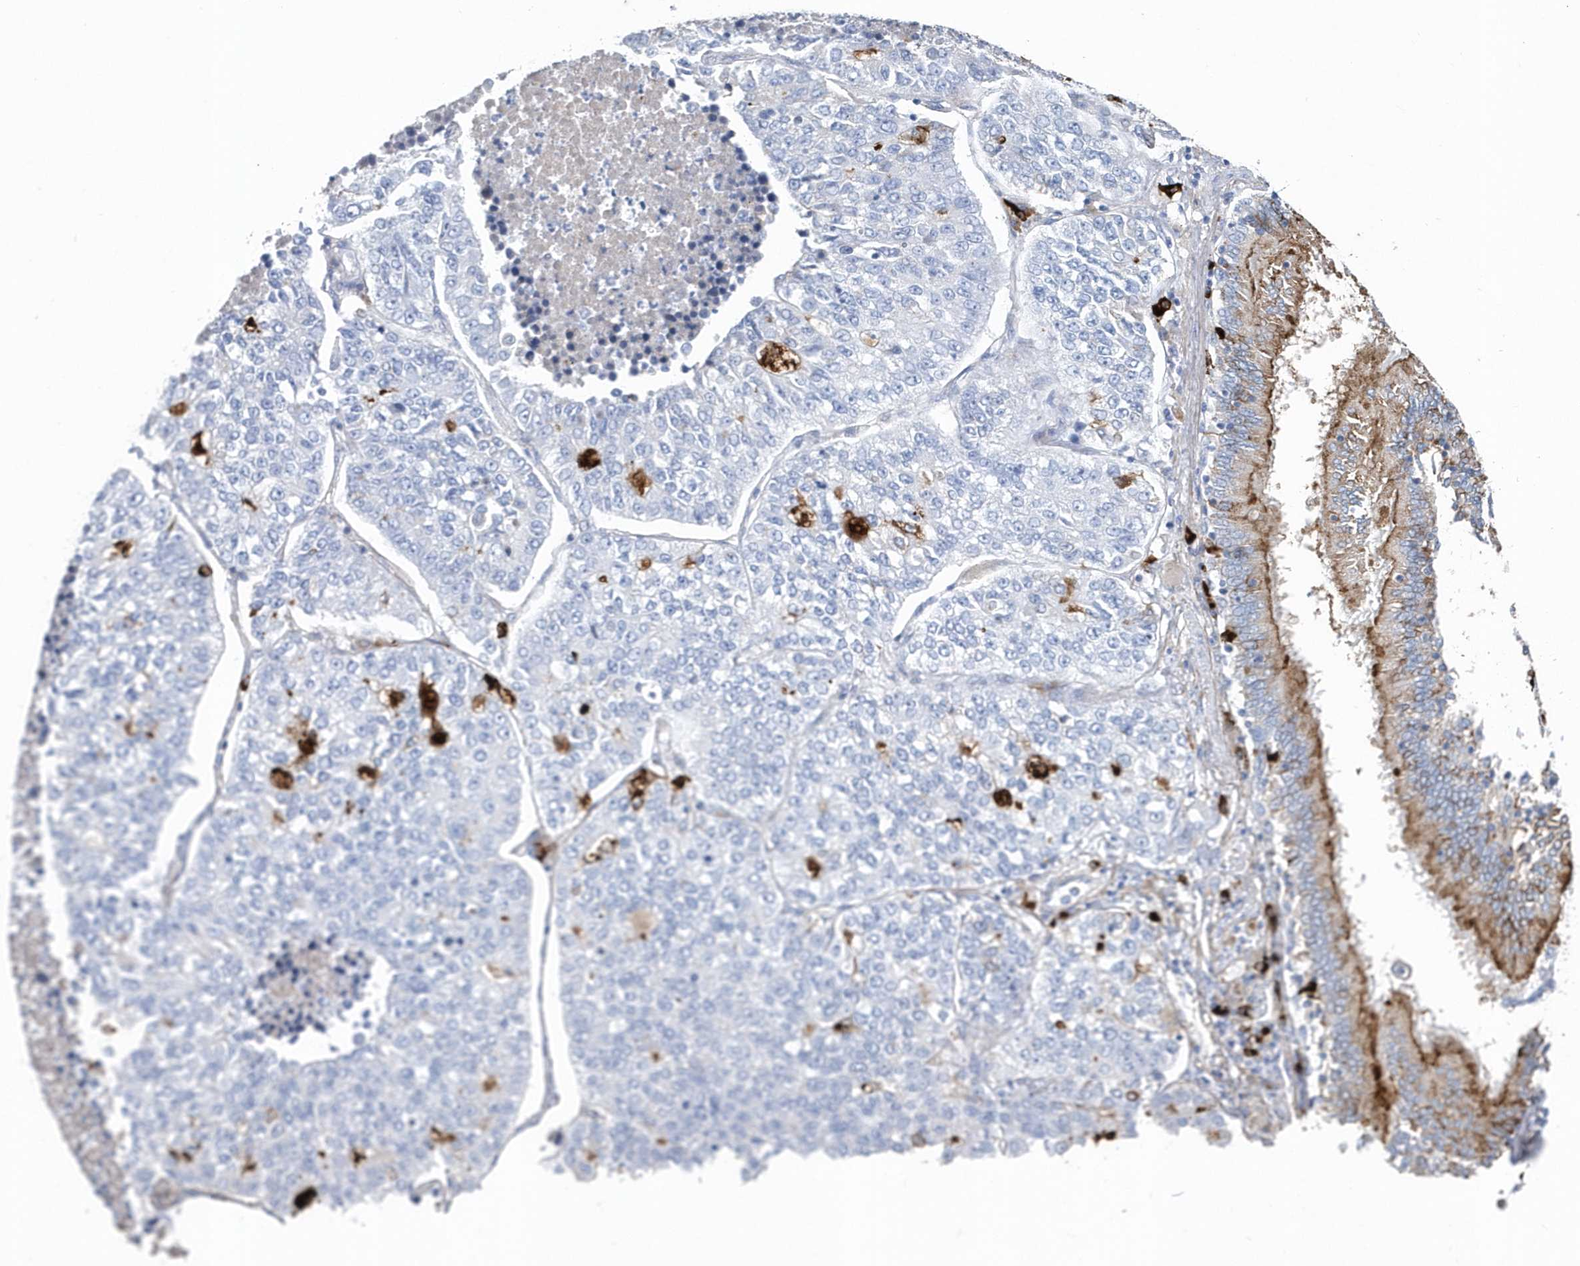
{"staining": {"intensity": "negative", "quantity": "none", "location": "none"}, "tissue": "lung cancer", "cell_type": "Tumor cells", "image_type": "cancer", "snomed": [{"axis": "morphology", "description": "Adenocarcinoma, NOS"}, {"axis": "topography", "description": "Lung"}], "caption": "Immunohistochemistry micrograph of lung adenocarcinoma stained for a protein (brown), which demonstrates no positivity in tumor cells.", "gene": "JCHAIN", "patient": {"sex": "male", "age": 49}}